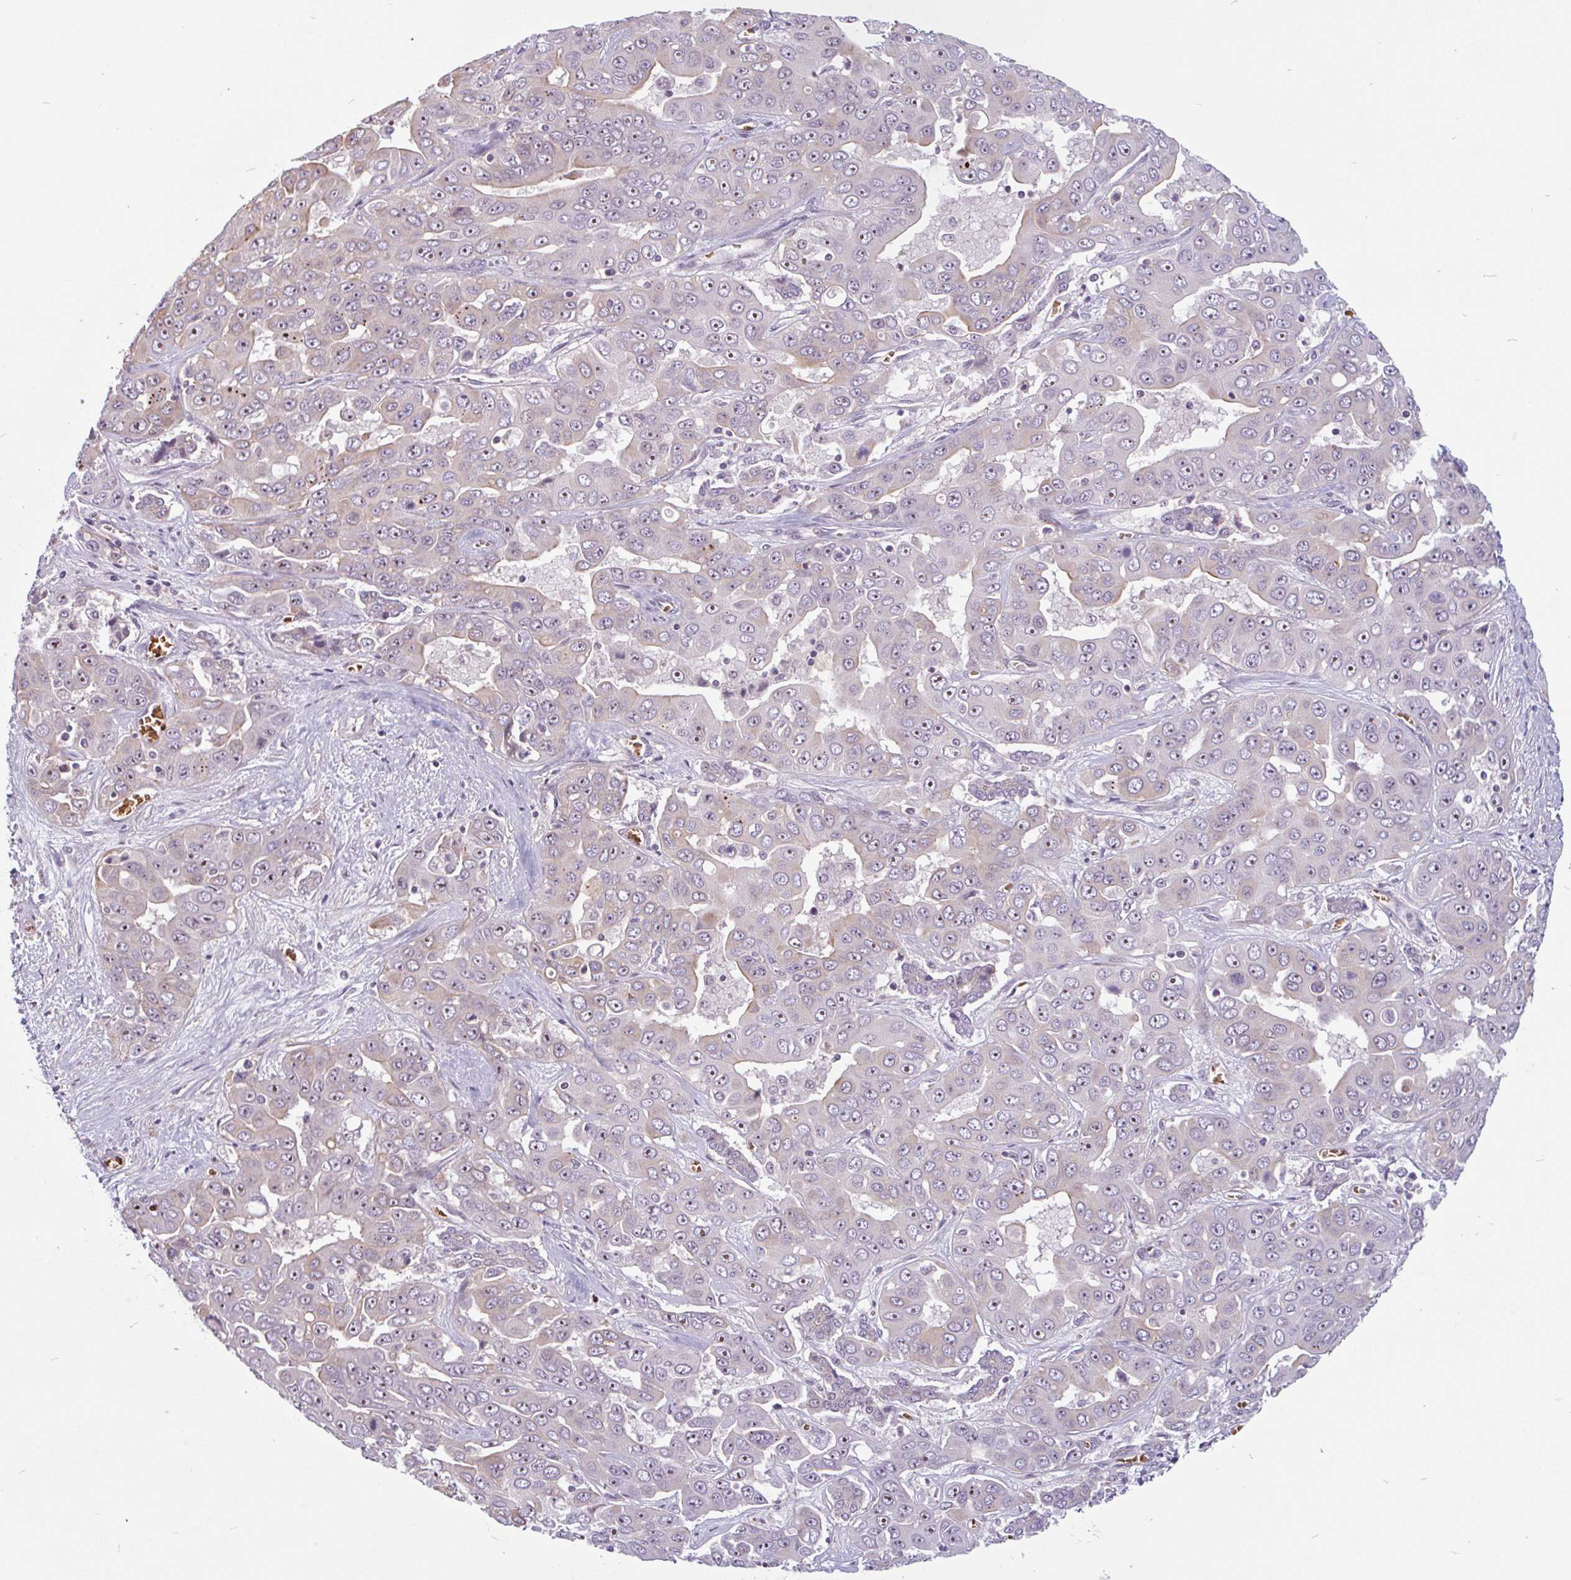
{"staining": {"intensity": "weak", "quantity": "25%-75%", "location": "nuclear"}, "tissue": "liver cancer", "cell_type": "Tumor cells", "image_type": "cancer", "snomed": [{"axis": "morphology", "description": "Cholangiocarcinoma"}, {"axis": "topography", "description": "Liver"}], "caption": "Protein expression analysis of human liver cholangiocarcinoma reveals weak nuclear expression in approximately 25%-75% of tumor cells.", "gene": "TMEM119", "patient": {"sex": "female", "age": 52}}